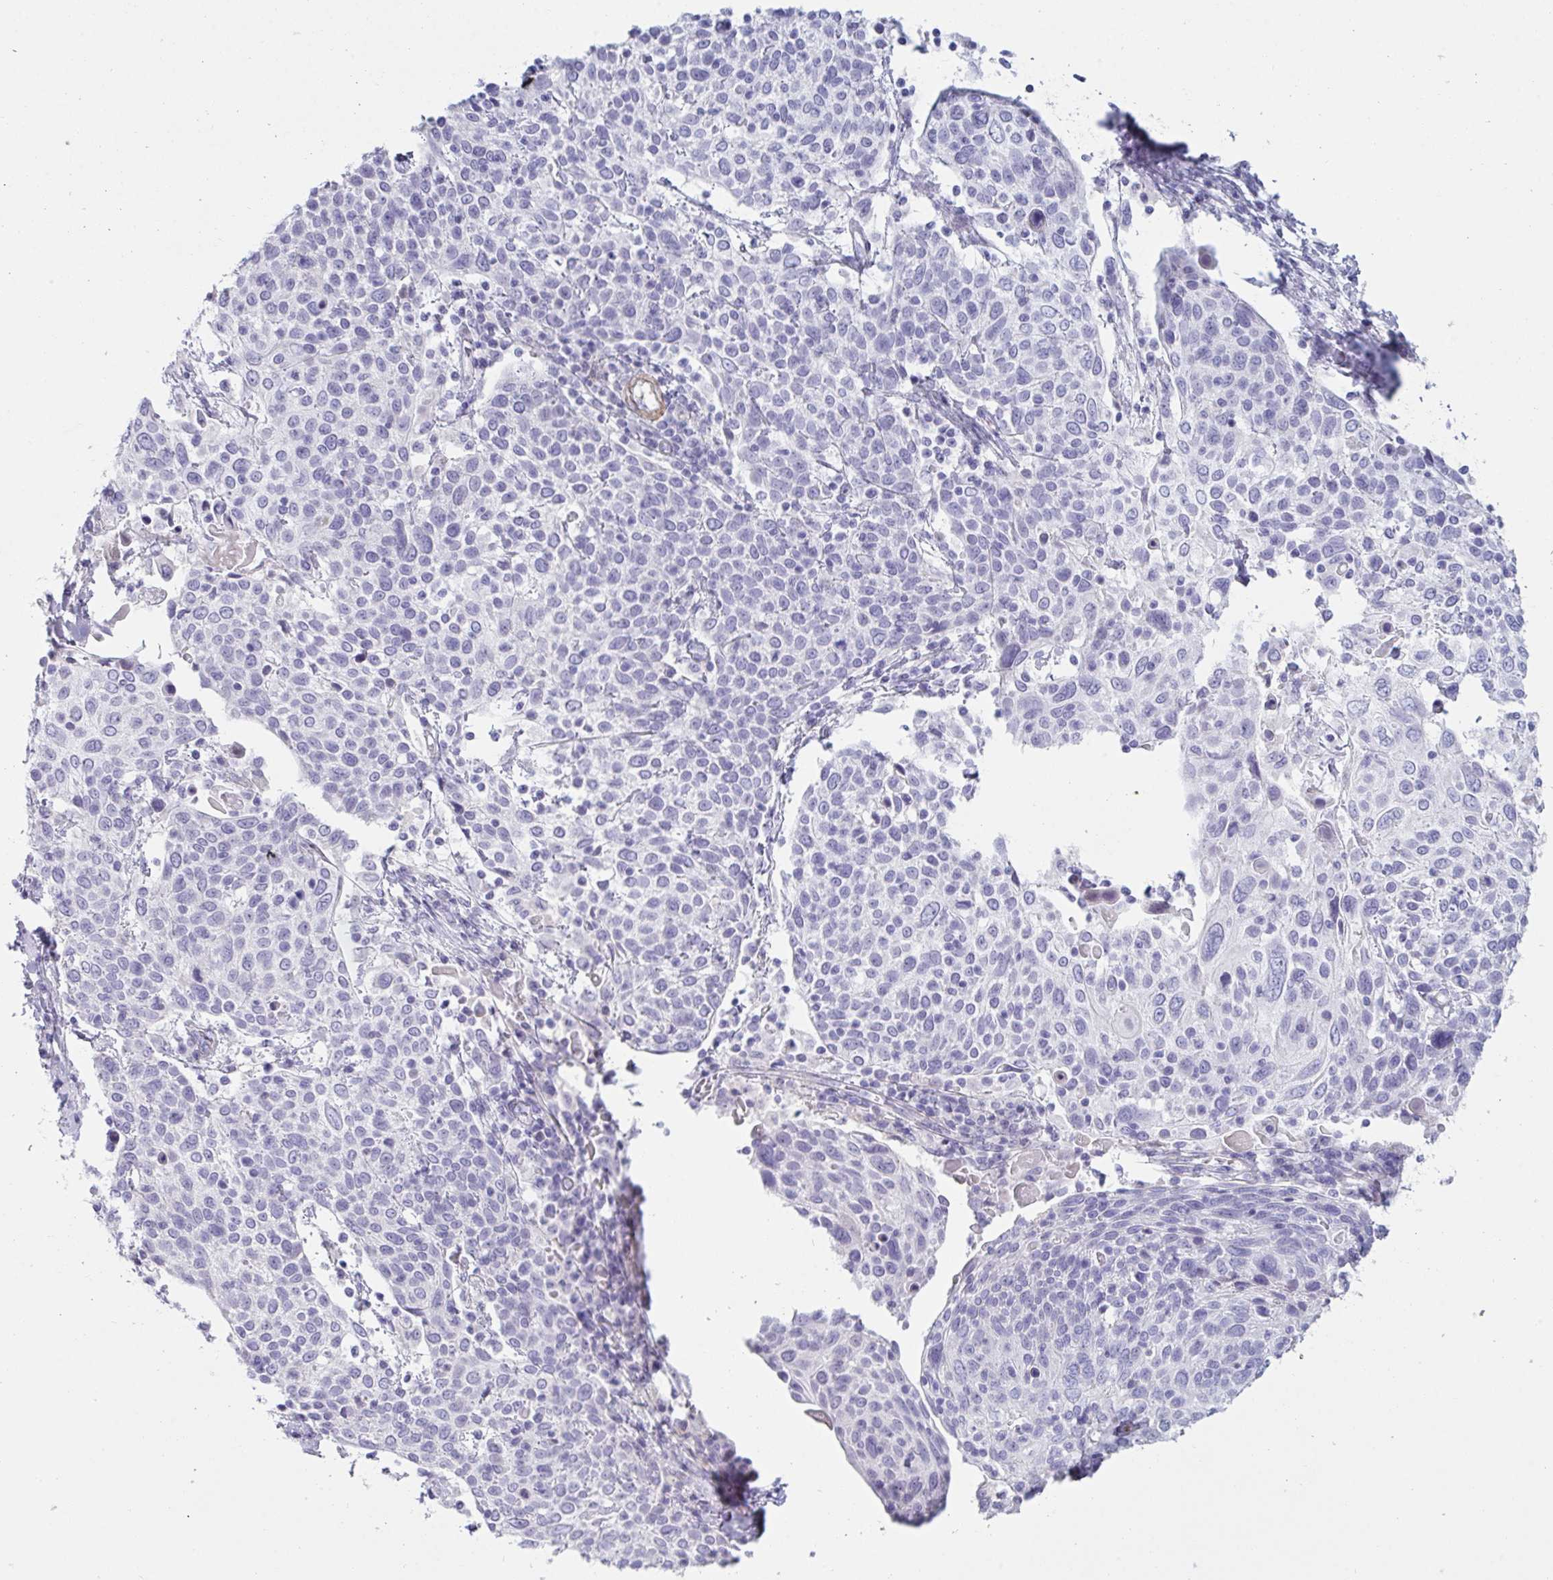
{"staining": {"intensity": "negative", "quantity": "none", "location": "none"}, "tissue": "cervical cancer", "cell_type": "Tumor cells", "image_type": "cancer", "snomed": [{"axis": "morphology", "description": "Squamous cell carcinoma, NOS"}, {"axis": "topography", "description": "Cervix"}], "caption": "This is an immunohistochemistry photomicrograph of squamous cell carcinoma (cervical). There is no positivity in tumor cells.", "gene": "OR5P3", "patient": {"sex": "female", "age": 61}}